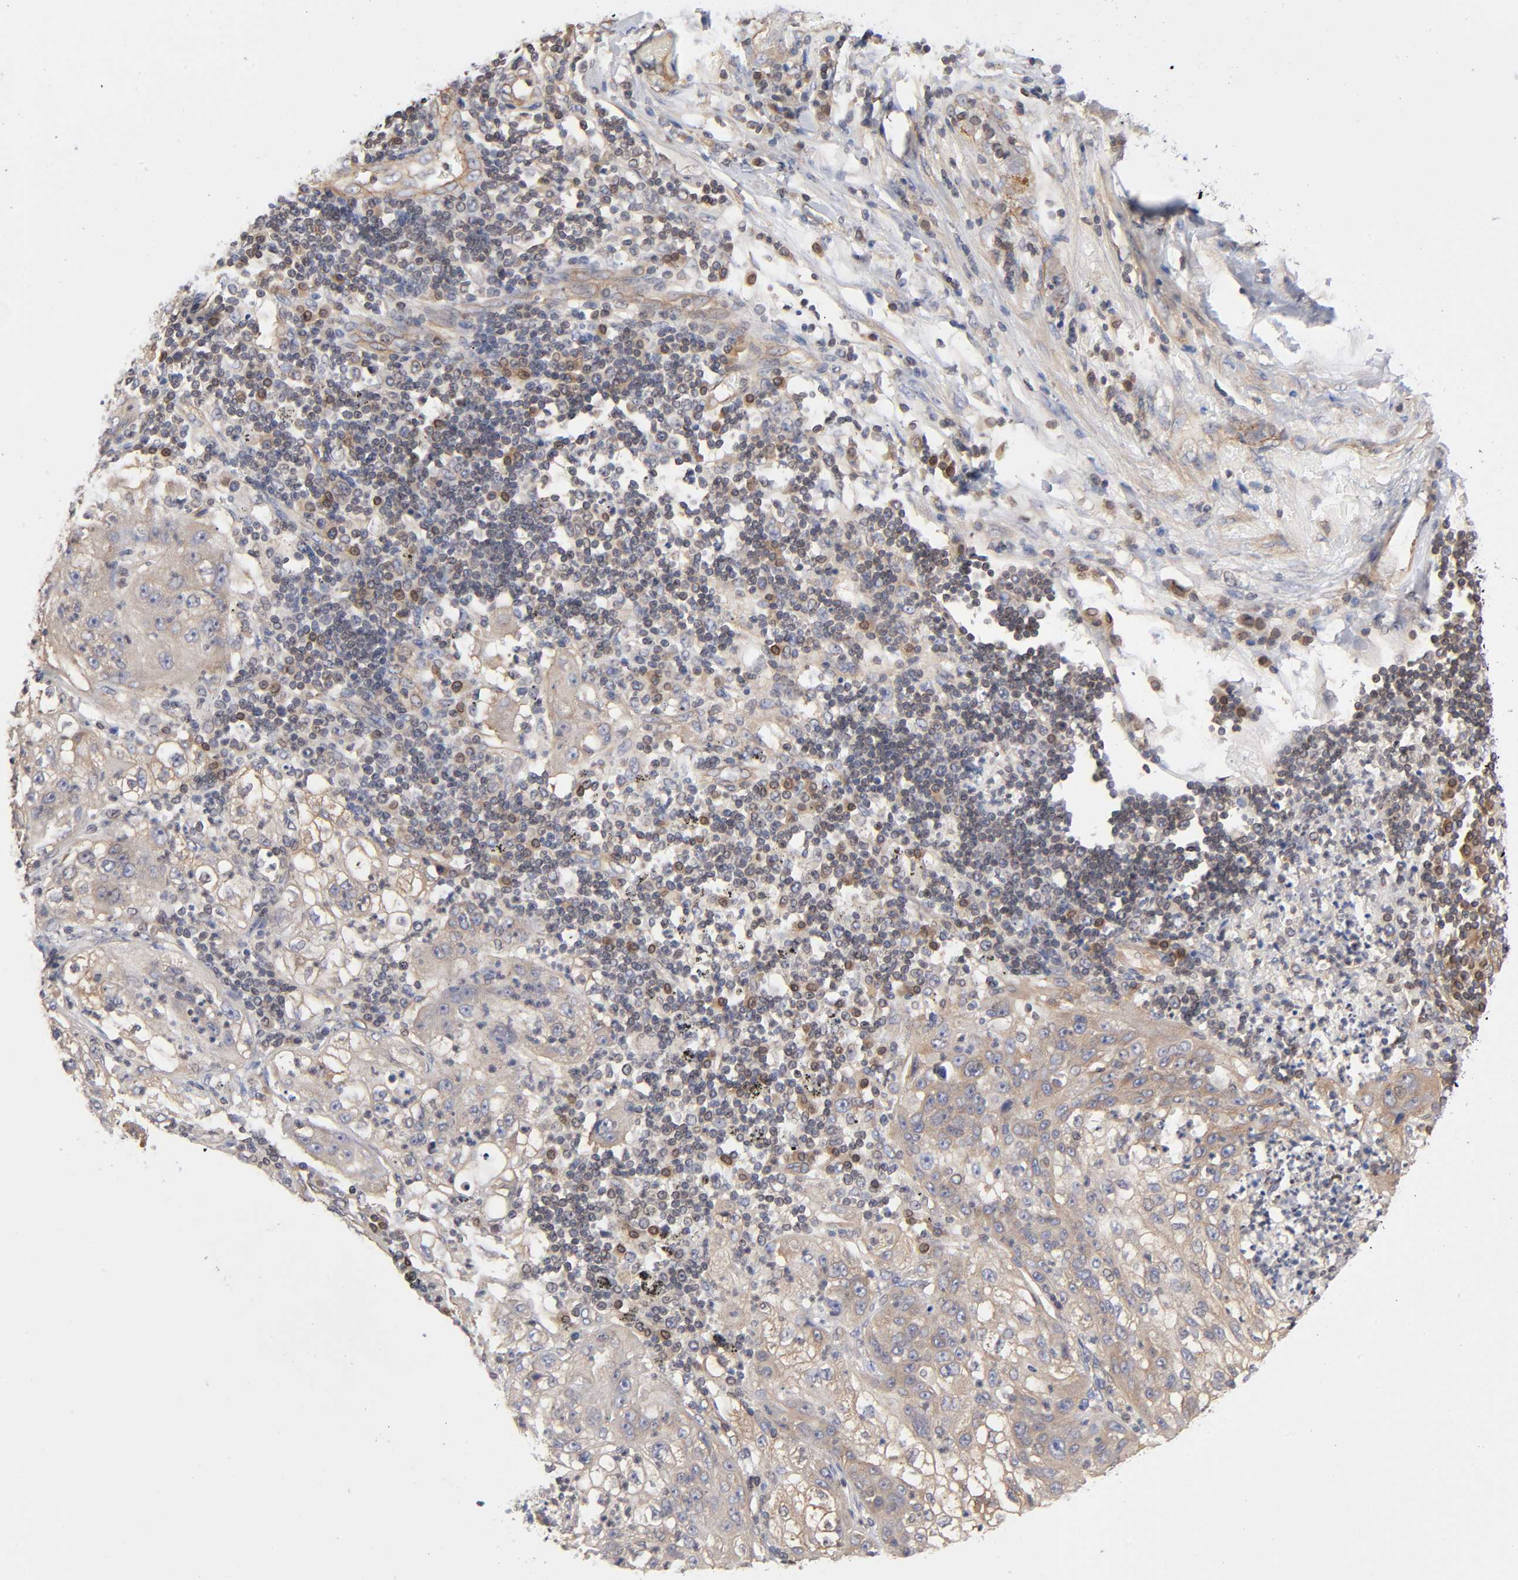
{"staining": {"intensity": "weak", "quantity": "25%-75%", "location": "cytoplasmic/membranous"}, "tissue": "lung cancer", "cell_type": "Tumor cells", "image_type": "cancer", "snomed": [{"axis": "morphology", "description": "Inflammation, NOS"}, {"axis": "morphology", "description": "Squamous cell carcinoma, NOS"}, {"axis": "topography", "description": "Lymph node"}, {"axis": "topography", "description": "Soft tissue"}, {"axis": "topography", "description": "Lung"}], "caption": "Immunohistochemical staining of human lung squamous cell carcinoma reveals low levels of weak cytoplasmic/membranous protein expression in about 25%-75% of tumor cells.", "gene": "STRN3", "patient": {"sex": "male", "age": 66}}